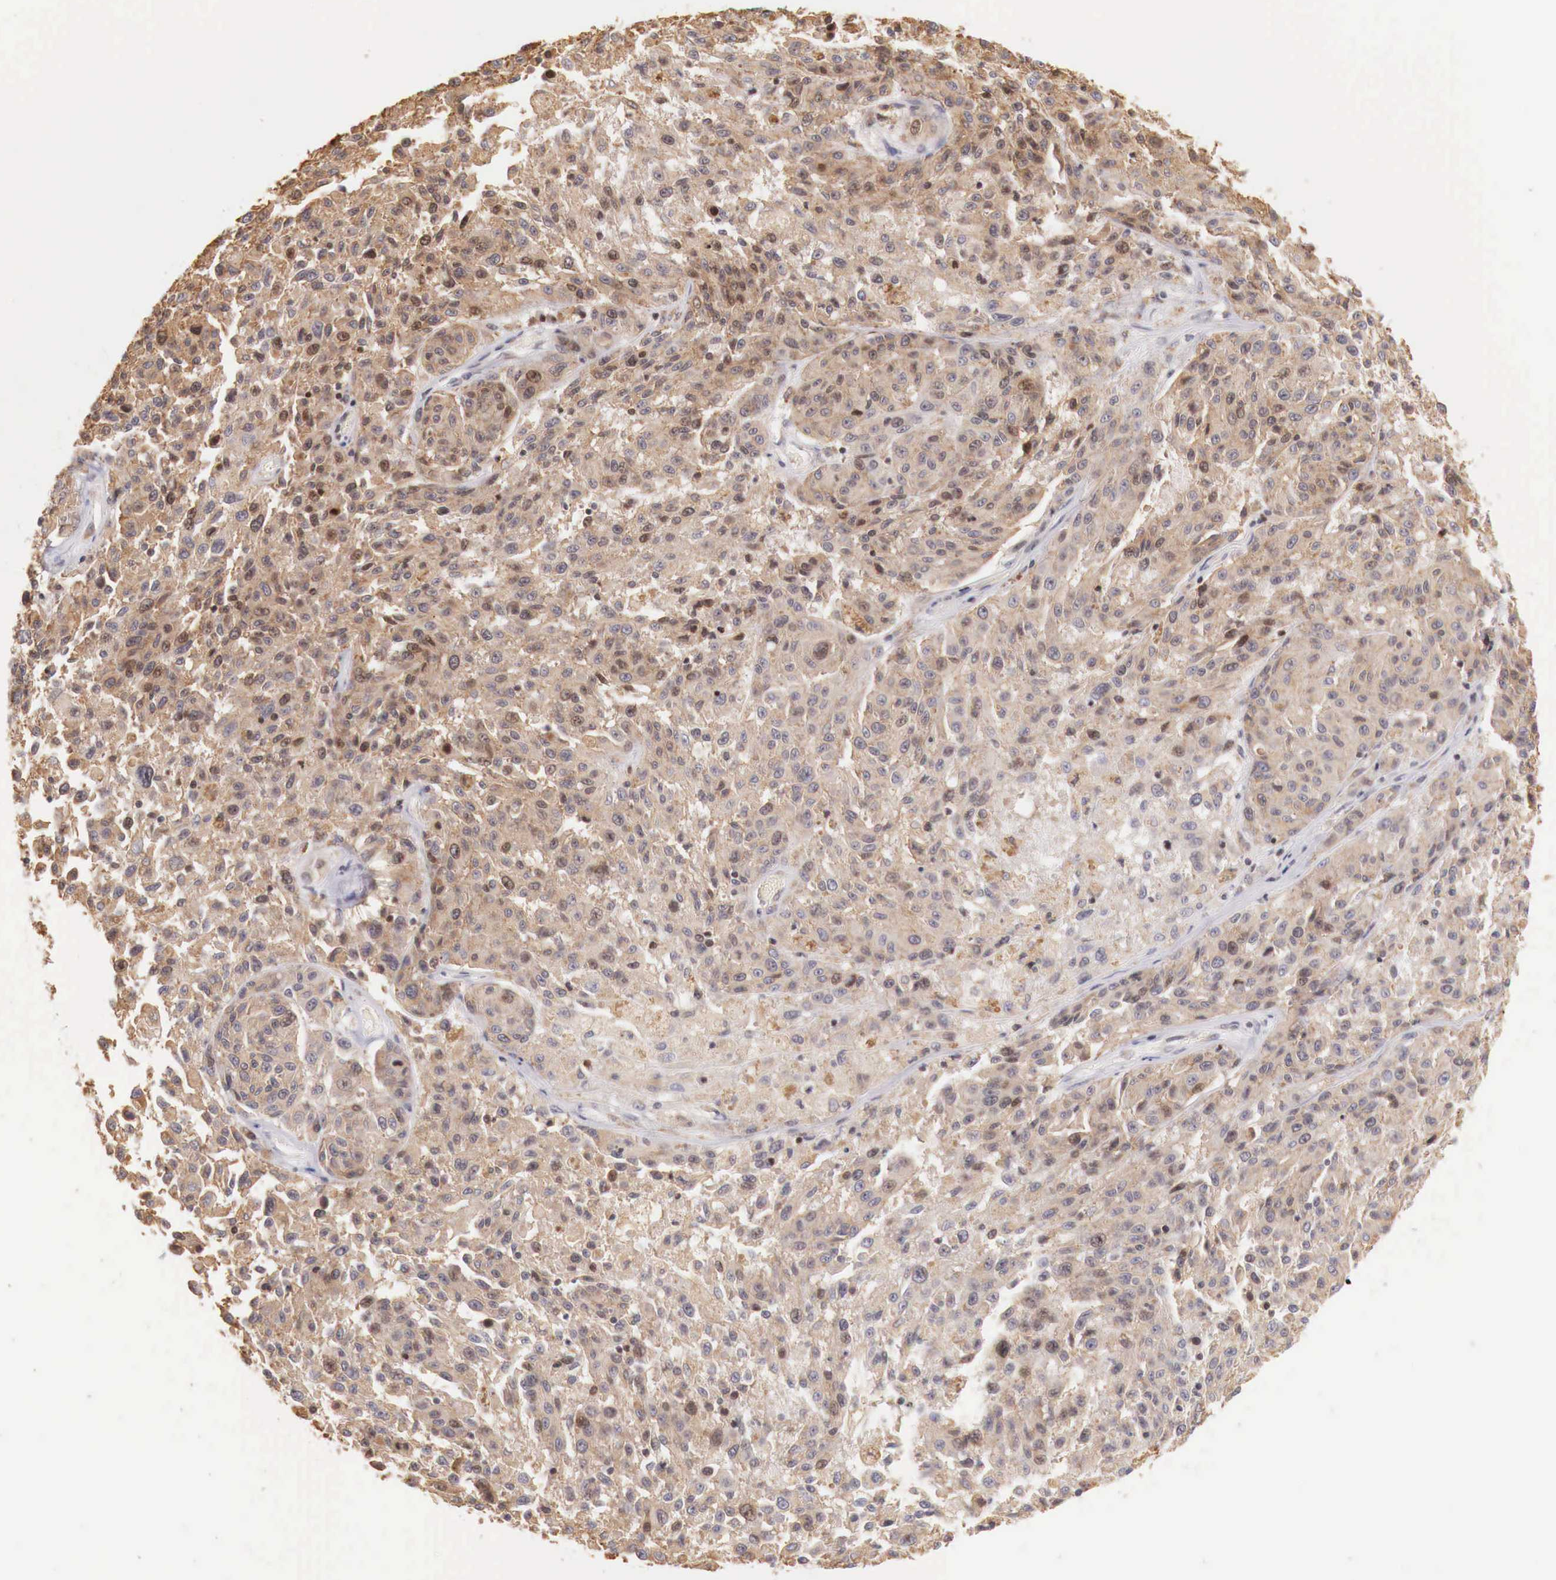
{"staining": {"intensity": "moderate", "quantity": ">75%", "location": "cytoplasmic/membranous"}, "tissue": "melanoma", "cell_type": "Tumor cells", "image_type": "cancer", "snomed": [{"axis": "morphology", "description": "Malignant melanoma, NOS"}, {"axis": "topography", "description": "Skin"}], "caption": "There is medium levels of moderate cytoplasmic/membranous positivity in tumor cells of melanoma, as demonstrated by immunohistochemical staining (brown color).", "gene": "CLCN5", "patient": {"sex": "female", "age": 77}}